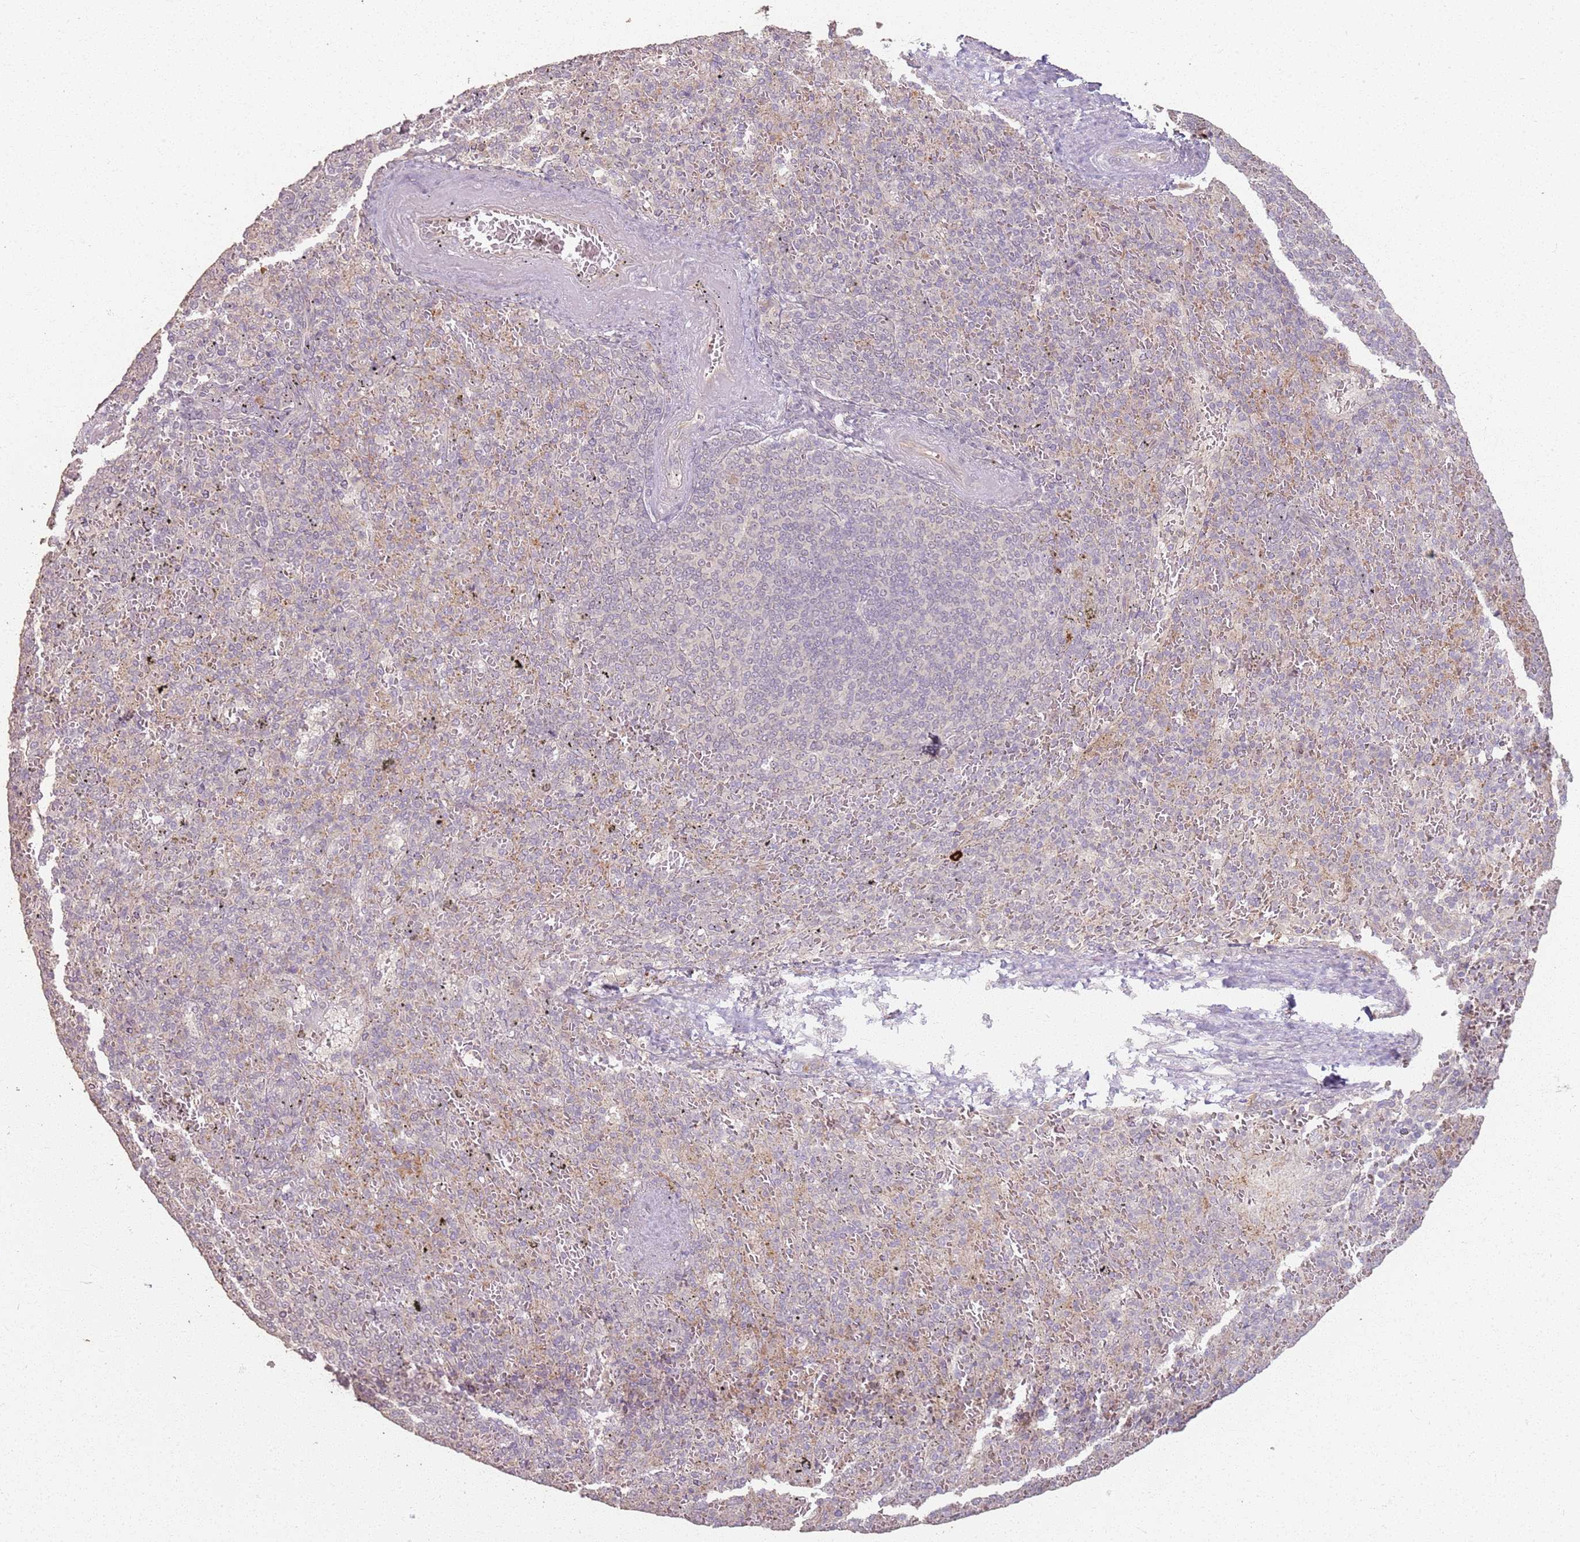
{"staining": {"intensity": "negative", "quantity": "none", "location": "none"}, "tissue": "spleen", "cell_type": "Cells in red pulp", "image_type": "normal", "snomed": [{"axis": "morphology", "description": "Normal tissue, NOS"}, {"axis": "topography", "description": "Spleen"}], "caption": "This is a photomicrograph of immunohistochemistry (IHC) staining of normal spleen, which shows no positivity in cells in red pulp. (DAB immunohistochemistry visualized using brightfield microscopy, high magnification).", "gene": "CCDC168", "patient": {"sex": "male", "age": 82}}